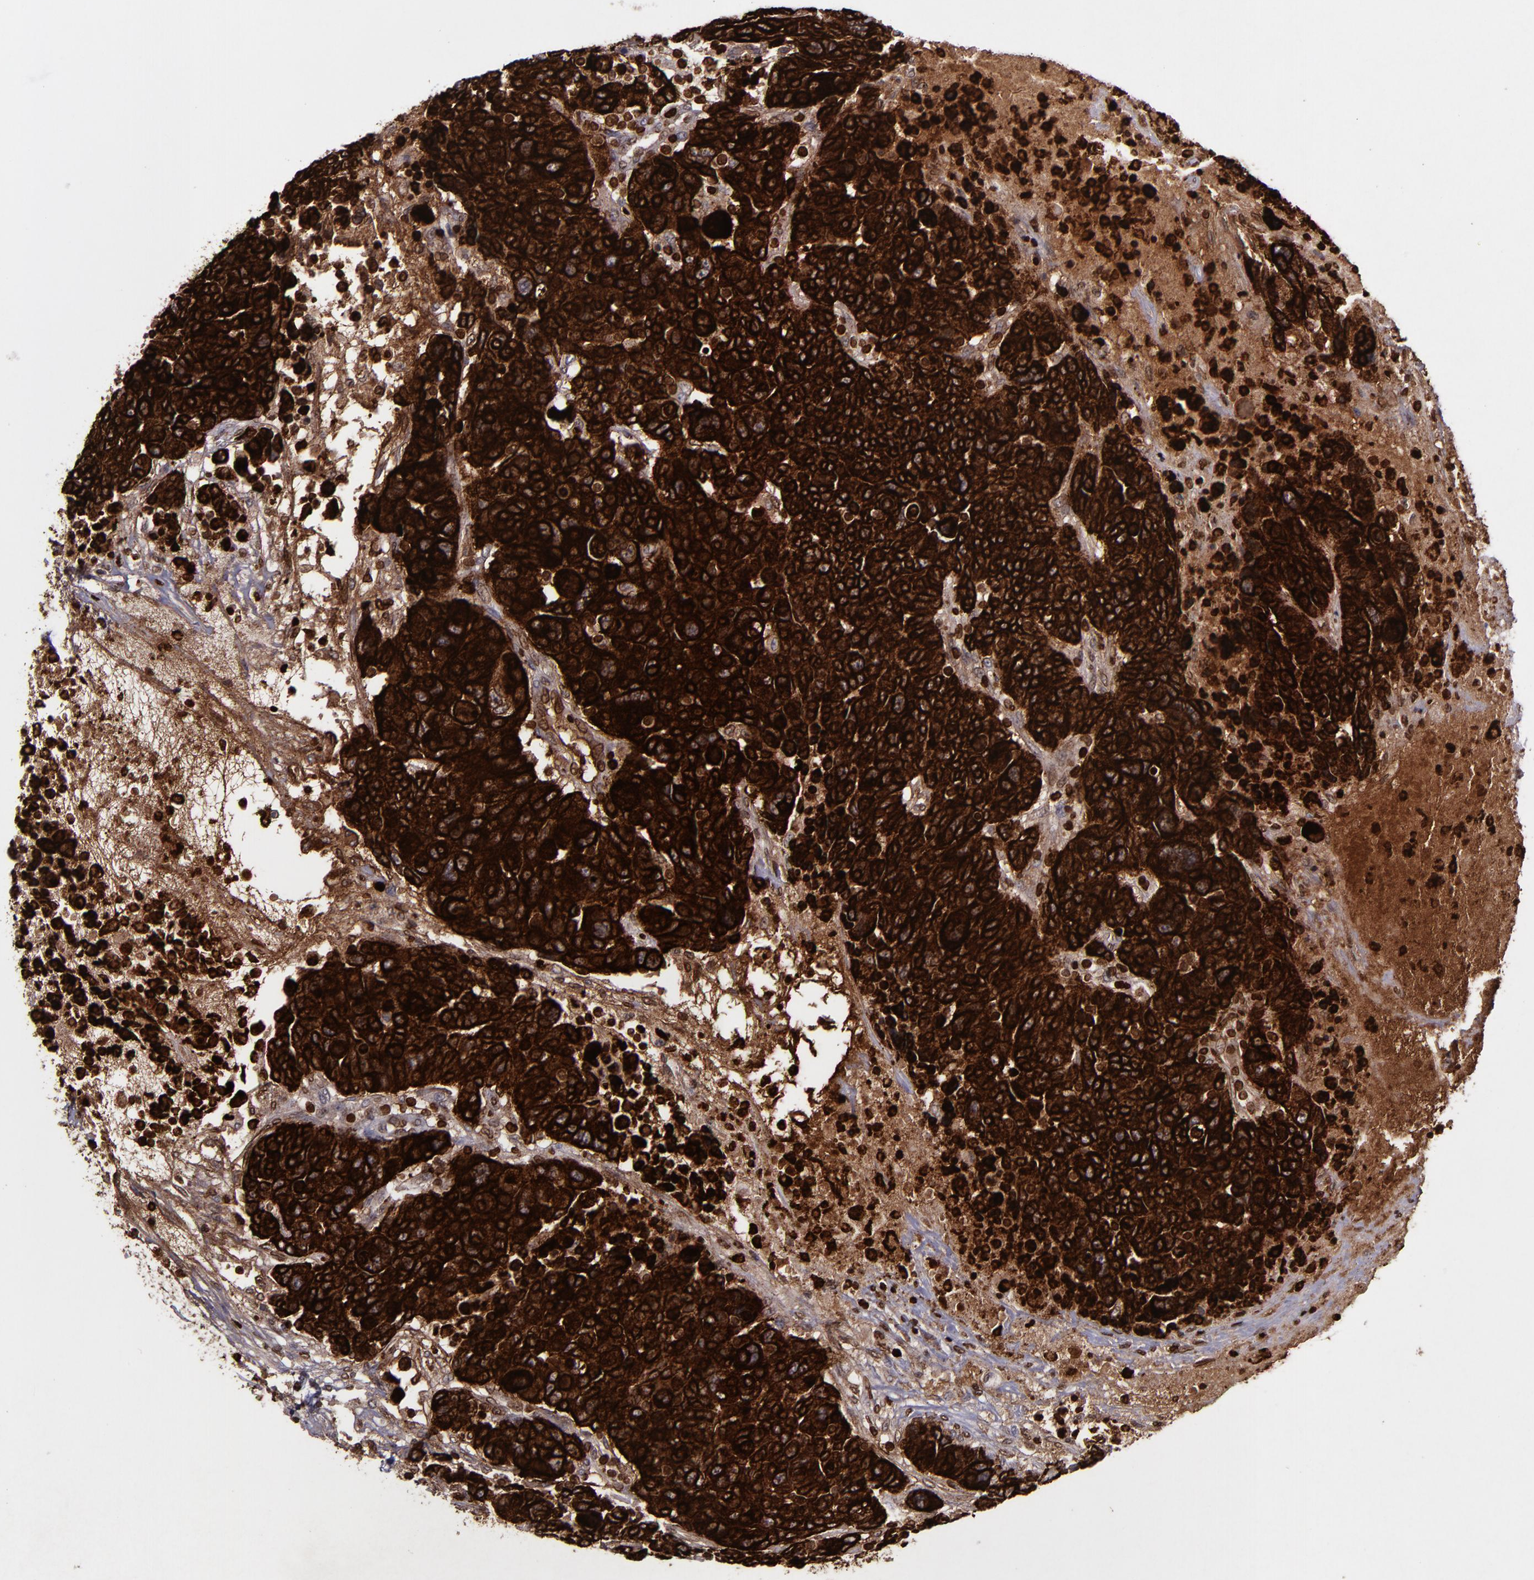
{"staining": {"intensity": "strong", "quantity": ">75%", "location": "cytoplasmic/membranous,nuclear"}, "tissue": "breast cancer", "cell_type": "Tumor cells", "image_type": "cancer", "snomed": [{"axis": "morphology", "description": "Duct carcinoma"}, {"axis": "topography", "description": "Breast"}], "caption": "A brown stain highlights strong cytoplasmic/membranous and nuclear staining of a protein in breast cancer tumor cells. The staining was performed using DAB (3,3'-diaminobenzidine) to visualize the protein expression in brown, while the nuclei were stained in blue with hematoxylin (Magnification: 20x).", "gene": "MFGE8", "patient": {"sex": "female", "age": 37}}